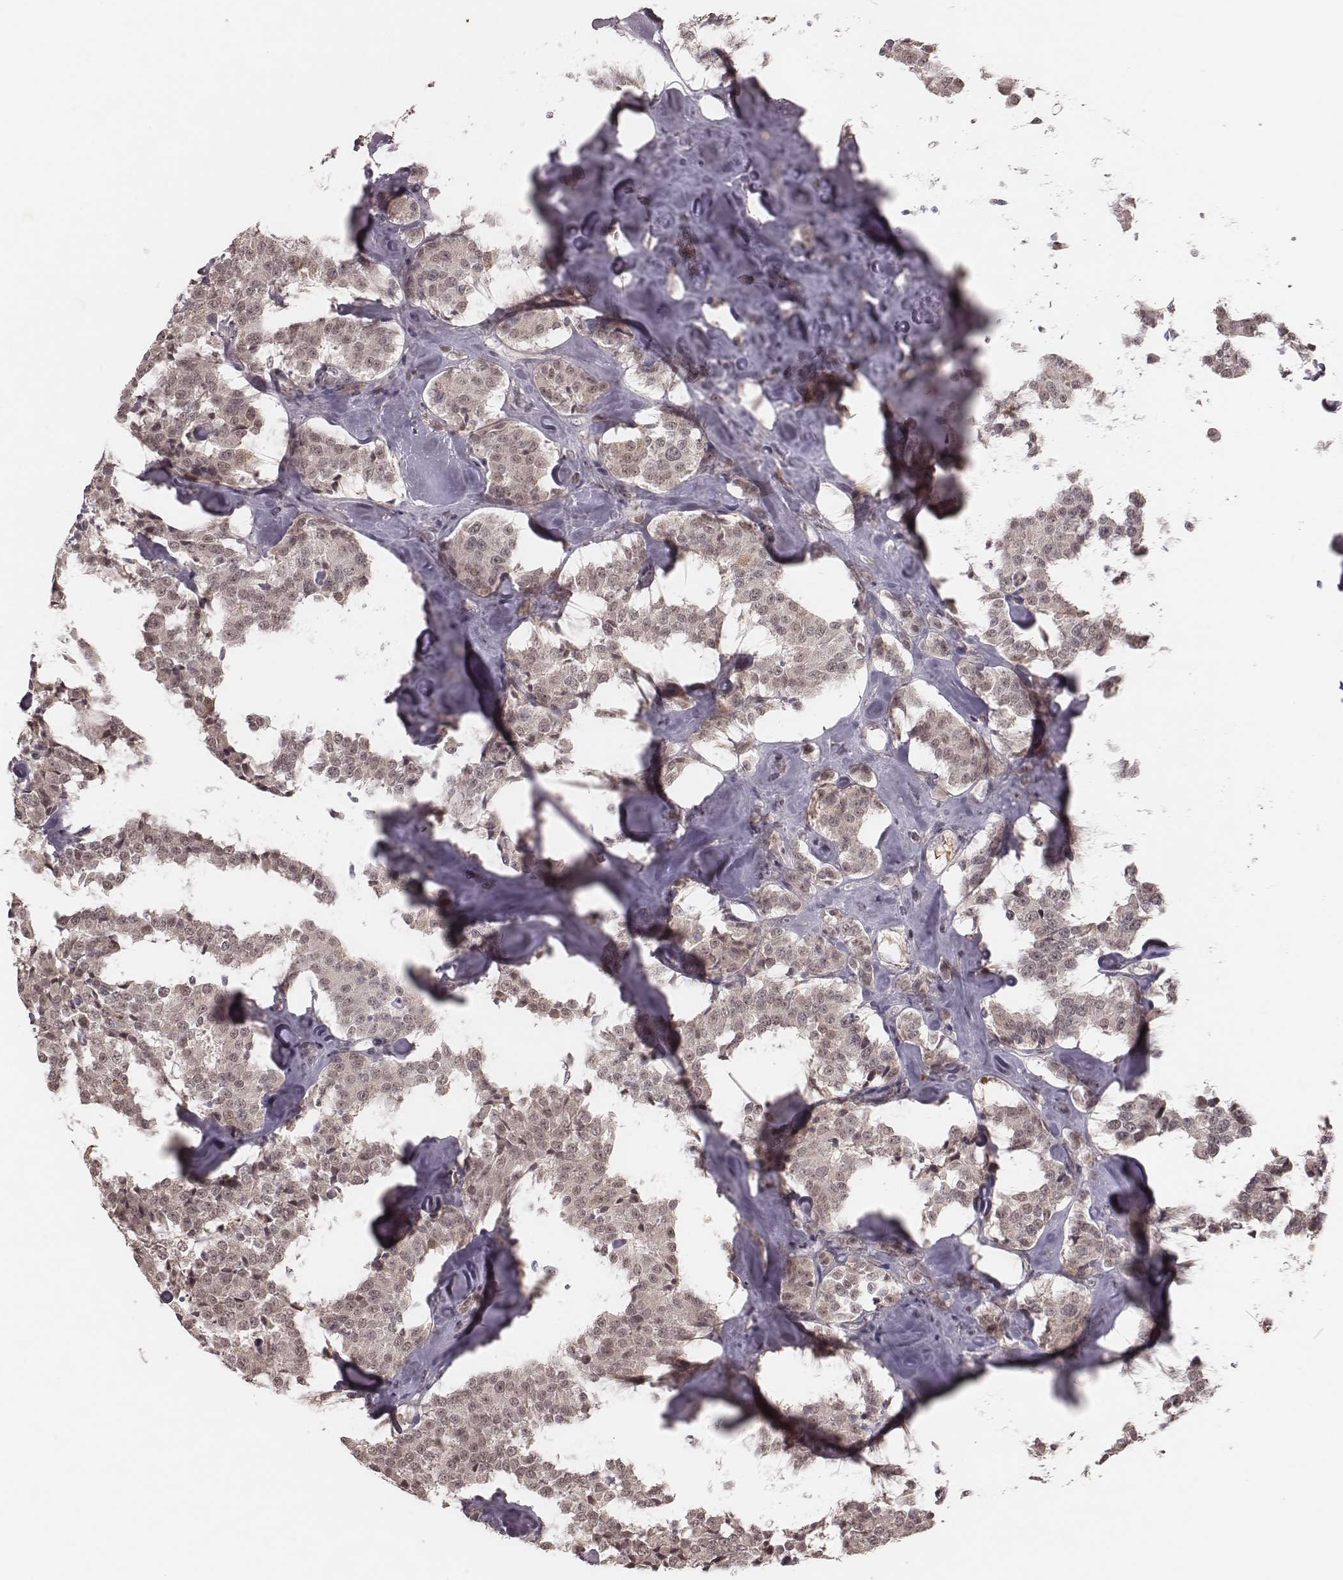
{"staining": {"intensity": "negative", "quantity": "none", "location": "none"}, "tissue": "carcinoid", "cell_type": "Tumor cells", "image_type": "cancer", "snomed": [{"axis": "morphology", "description": "Carcinoid, malignant, NOS"}, {"axis": "topography", "description": "Pancreas"}], "caption": "This is an IHC micrograph of human carcinoid (malignant). There is no positivity in tumor cells.", "gene": "IL5", "patient": {"sex": "male", "age": 41}}